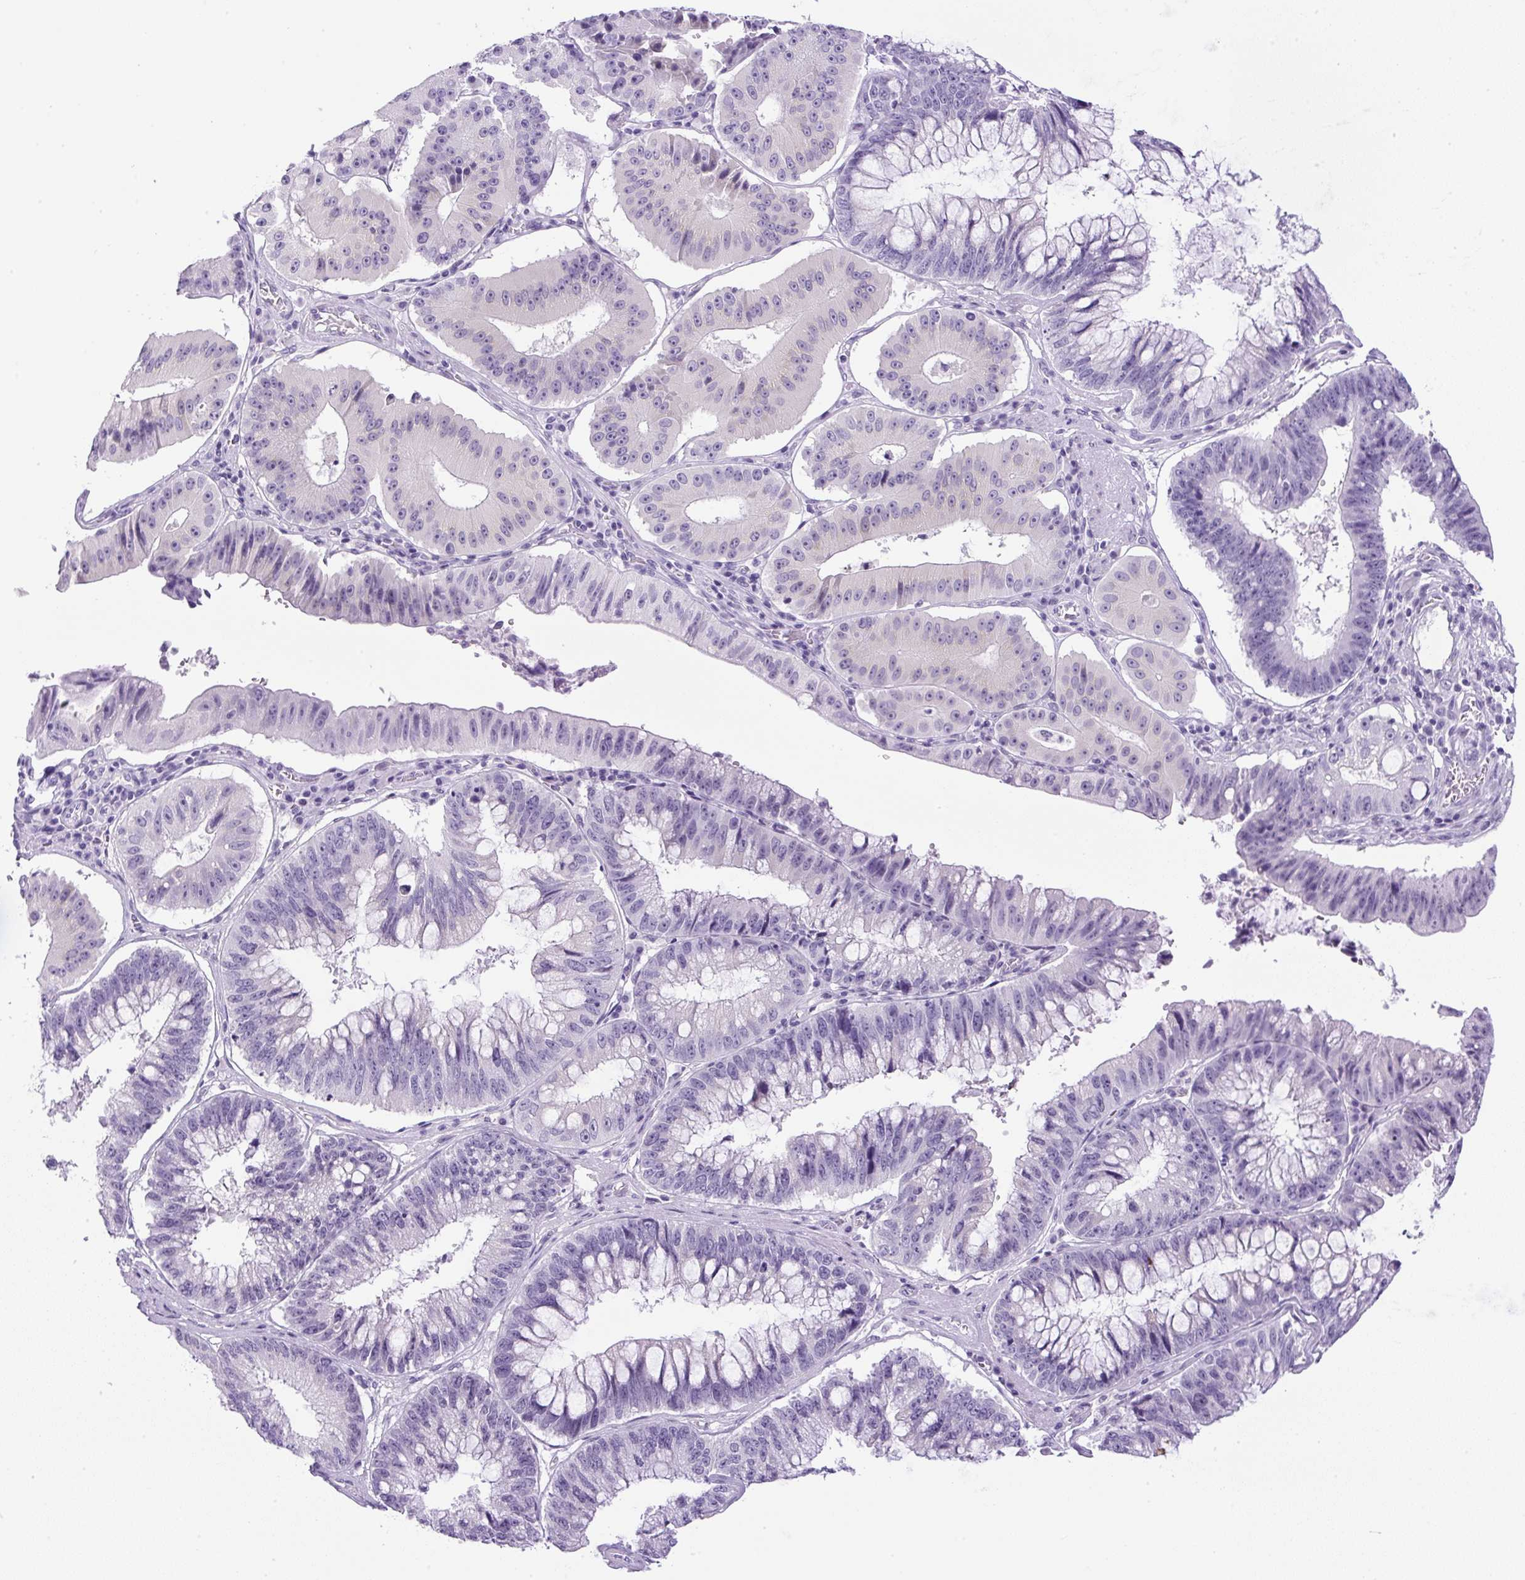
{"staining": {"intensity": "negative", "quantity": "none", "location": "none"}, "tissue": "stomach cancer", "cell_type": "Tumor cells", "image_type": "cancer", "snomed": [{"axis": "morphology", "description": "Adenocarcinoma, NOS"}, {"axis": "topography", "description": "Stomach"}], "caption": "Immunohistochemistry image of neoplastic tissue: human adenocarcinoma (stomach) stained with DAB exhibits no significant protein positivity in tumor cells.", "gene": "RHBDD2", "patient": {"sex": "male", "age": 59}}